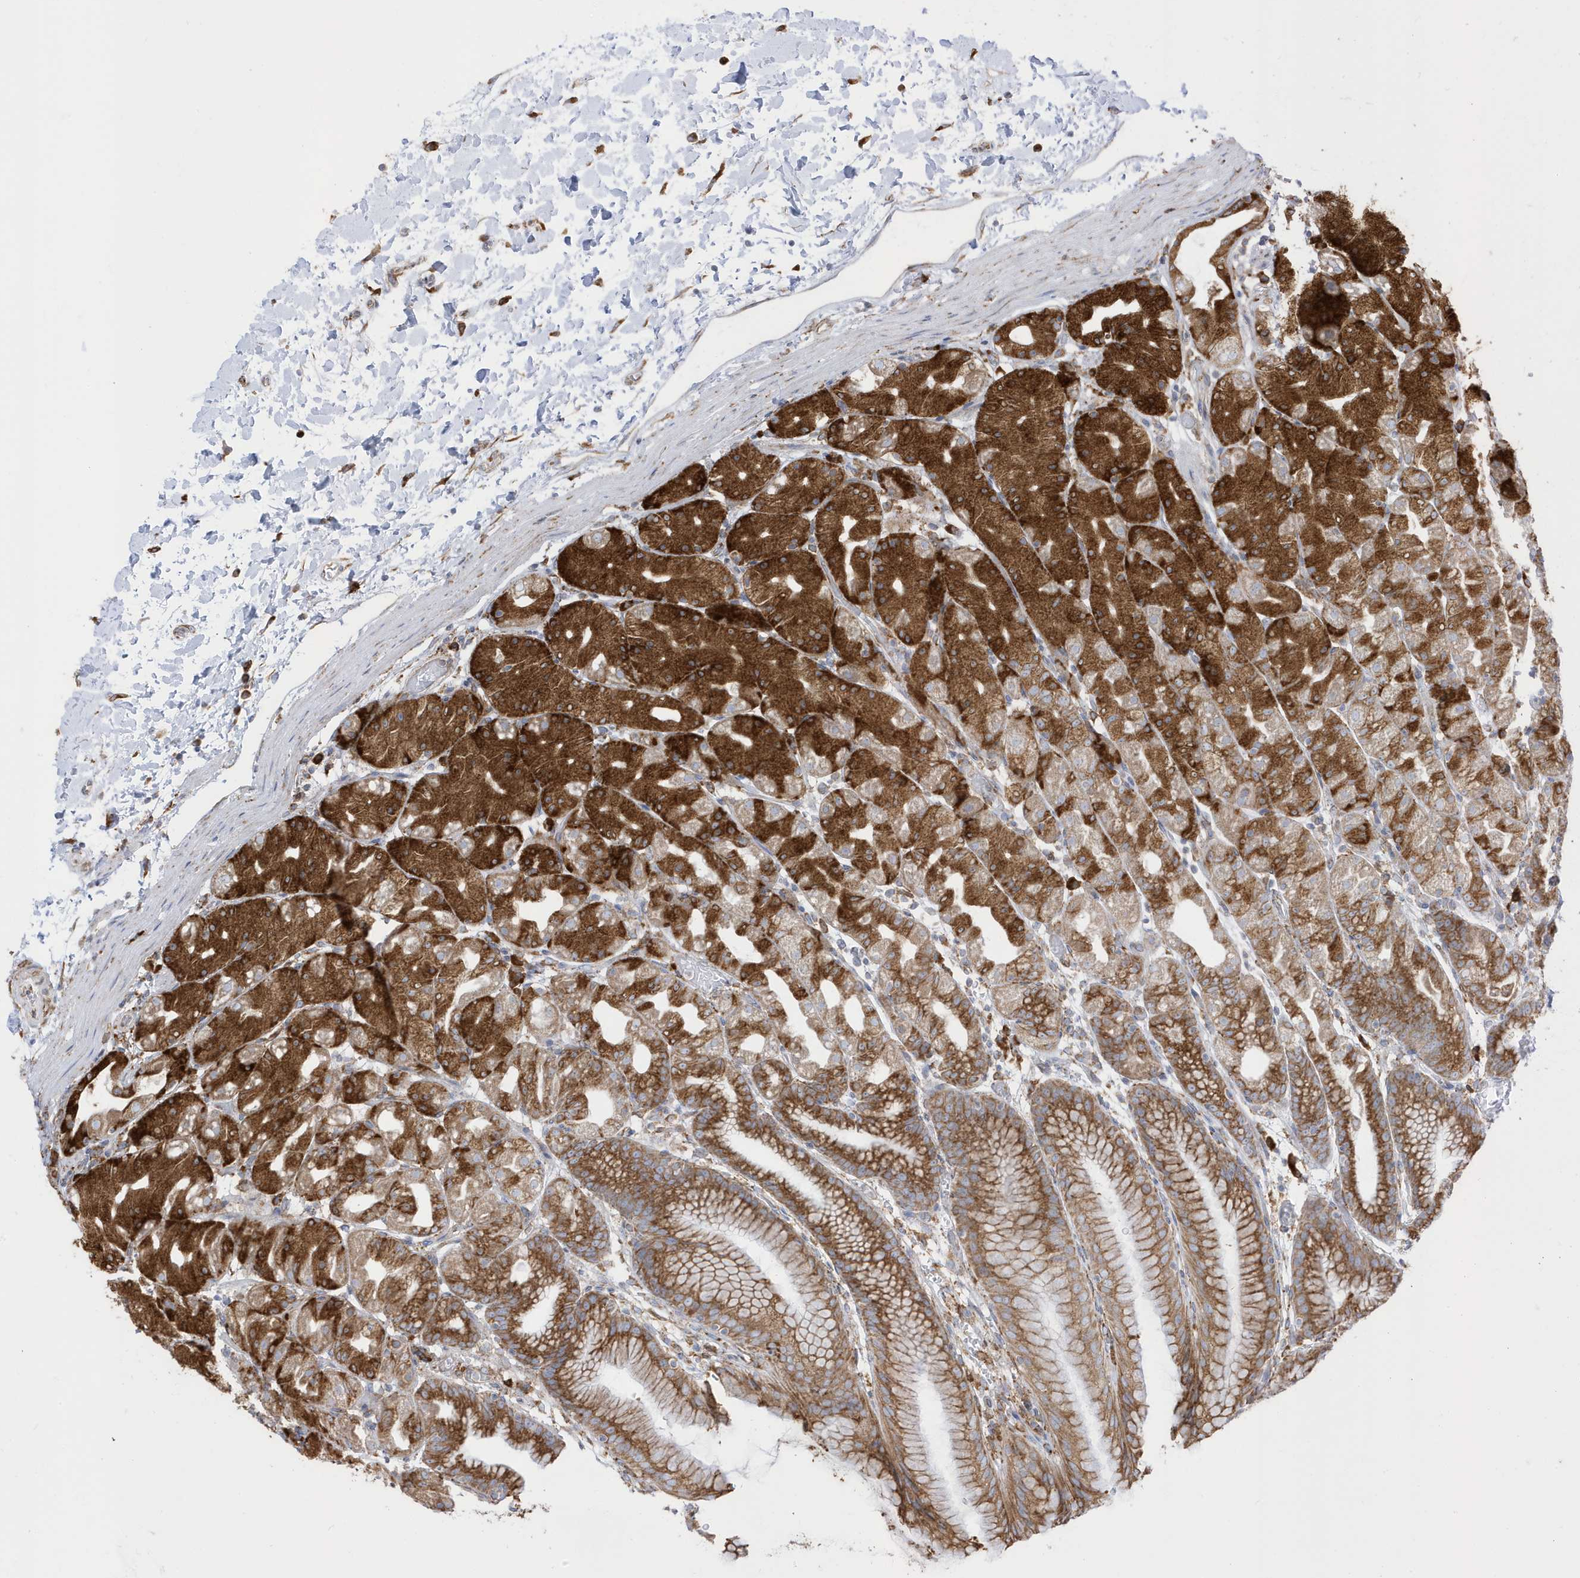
{"staining": {"intensity": "strong", "quantity": "25%-75%", "location": "cytoplasmic/membranous"}, "tissue": "stomach", "cell_type": "Glandular cells", "image_type": "normal", "snomed": [{"axis": "morphology", "description": "Normal tissue, NOS"}, {"axis": "topography", "description": "Stomach, upper"}], "caption": "Protein staining of benign stomach displays strong cytoplasmic/membranous positivity in approximately 25%-75% of glandular cells.", "gene": "PDIA6", "patient": {"sex": "male", "age": 48}}